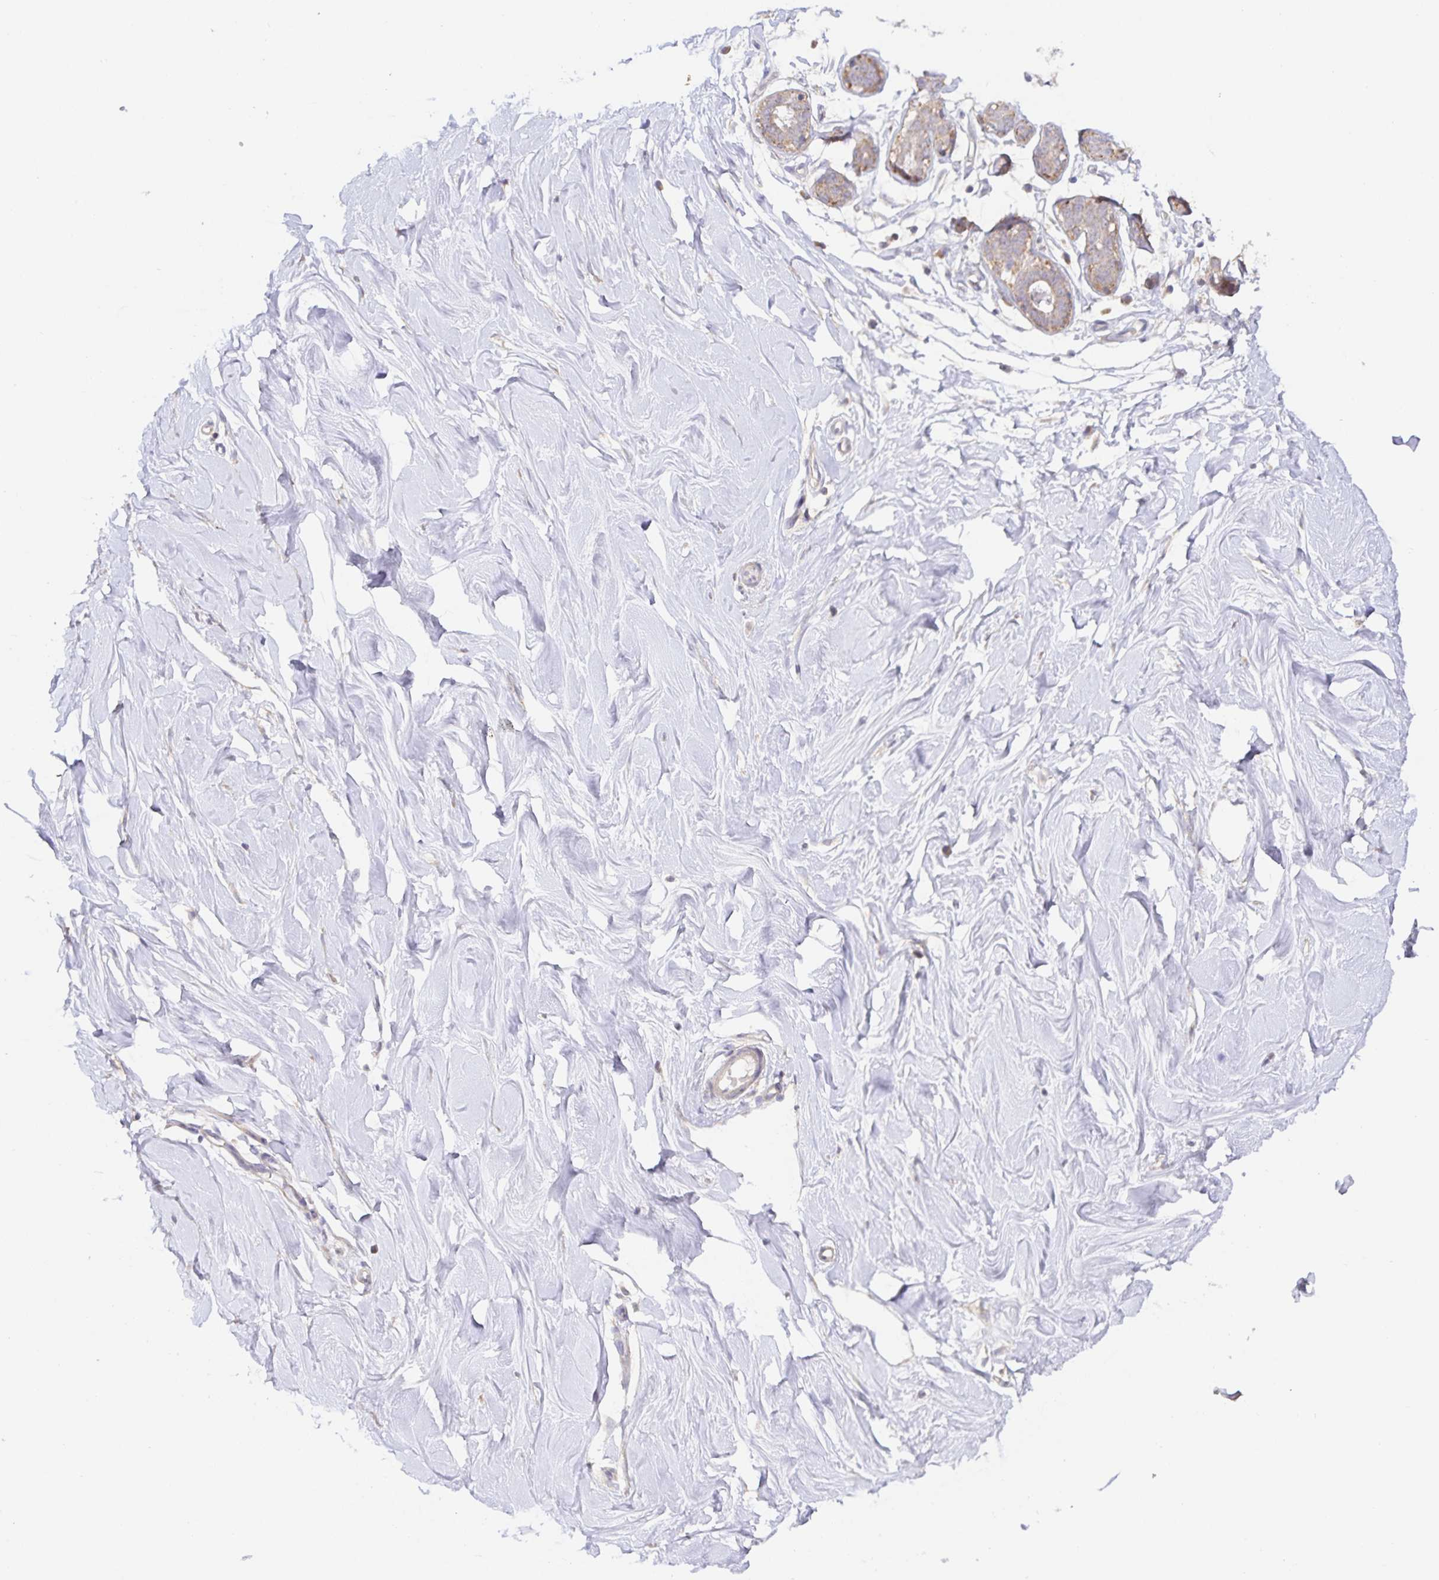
{"staining": {"intensity": "negative", "quantity": "none", "location": "none"}, "tissue": "breast", "cell_type": "Adipocytes", "image_type": "normal", "snomed": [{"axis": "morphology", "description": "Normal tissue, NOS"}, {"axis": "topography", "description": "Breast"}], "caption": "This photomicrograph is of benign breast stained with IHC to label a protein in brown with the nuclei are counter-stained blue. There is no expression in adipocytes. Brightfield microscopy of immunohistochemistry stained with DAB (3,3'-diaminobenzidine) (brown) and hematoxylin (blue), captured at high magnification.", "gene": "ZDHHC11B", "patient": {"sex": "female", "age": 27}}